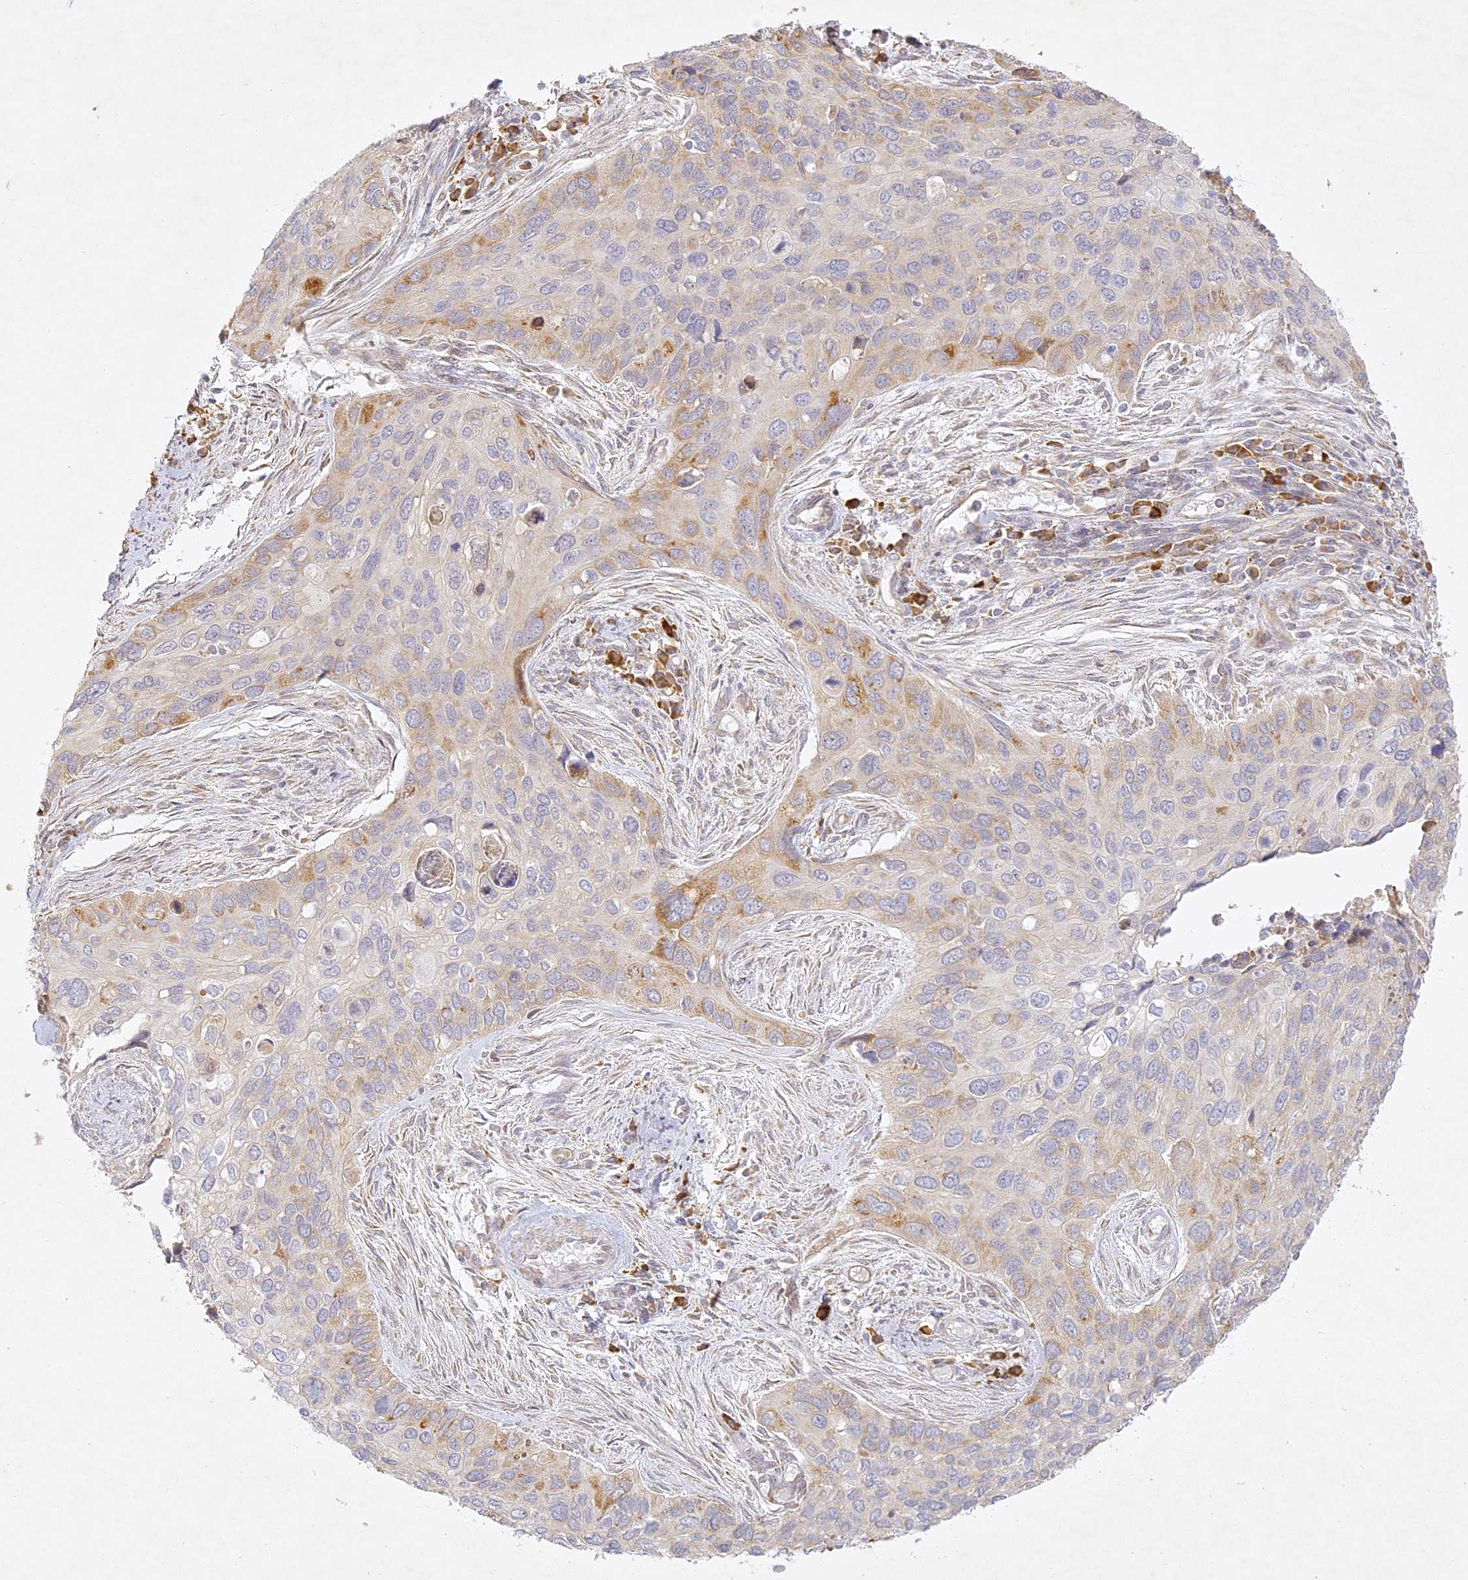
{"staining": {"intensity": "moderate", "quantity": "<25%", "location": "cytoplasmic/membranous"}, "tissue": "cervical cancer", "cell_type": "Tumor cells", "image_type": "cancer", "snomed": [{"axis": "morphology", "description": "Squamous cell carcinoma, NOS"}, {"axis": "topography", "description": "Cervix"}], "caption": "Cervical cancer (squamous cell carcinoma) stained with a protein marker displays moderate staining in tumor cells.", "gene": "SLC30A5", "patient": {"sex": "female", "age": 55}}